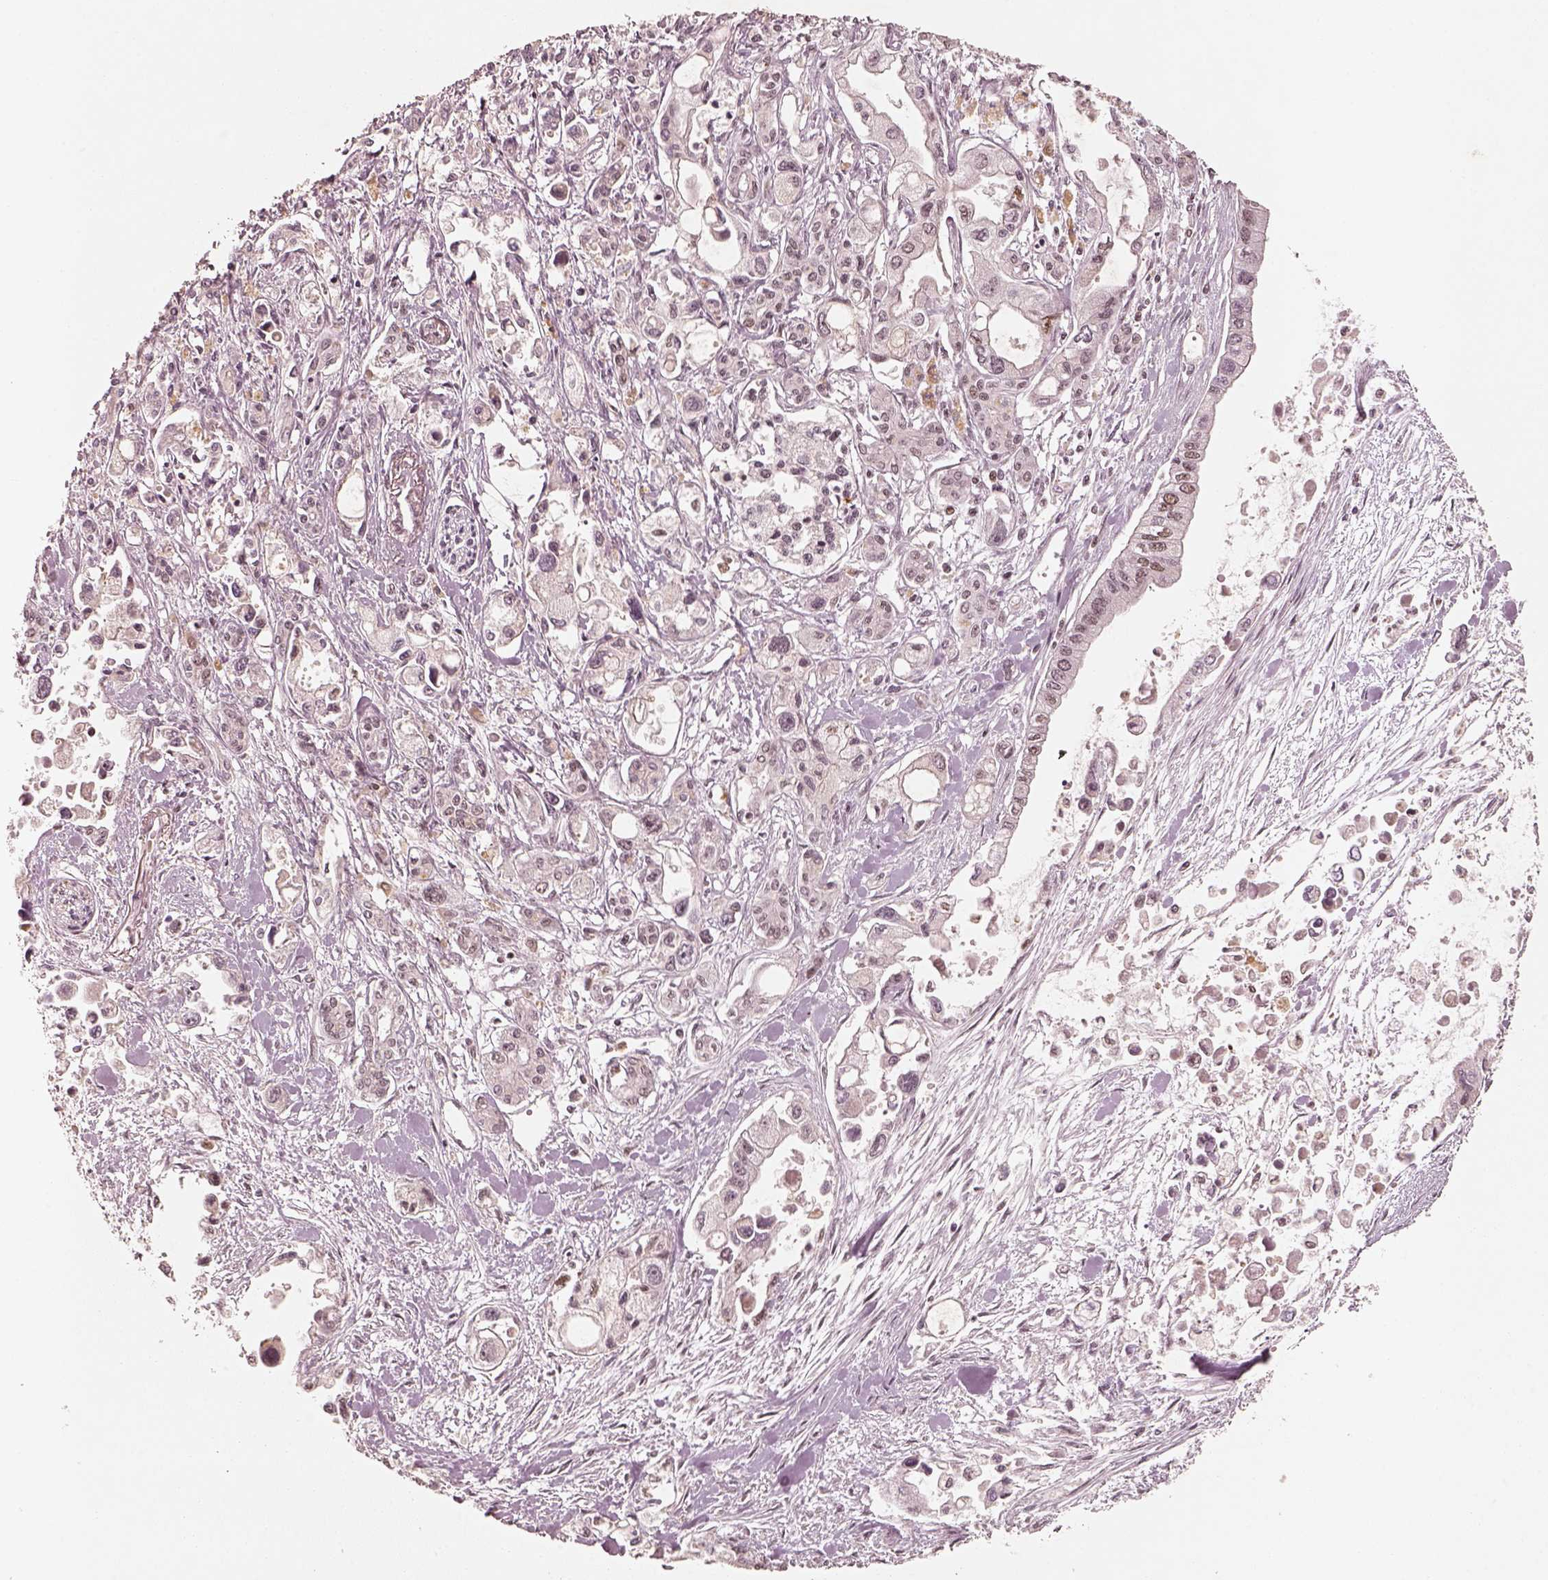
{"staining": {"intensity": "moderate", "quantity": "<25%", "location": "nuclear"}, "tissue": "pancreatic cancer", "cell_type": "Tumor cells", "image_type": "cancer", "snomed": [{"axis": "morphology", "description": "Adenocarcinoma, NOS"}, {"axis": "topography", "description": "Pancreas"}], "caption": "Protein staining exhibits moderate nuclear positivity in about <25% of tumor cells in adenocarcinoma (pancreatic).", "gene": "GMEB2", "patient": {"sex": "female", "age": 61}}